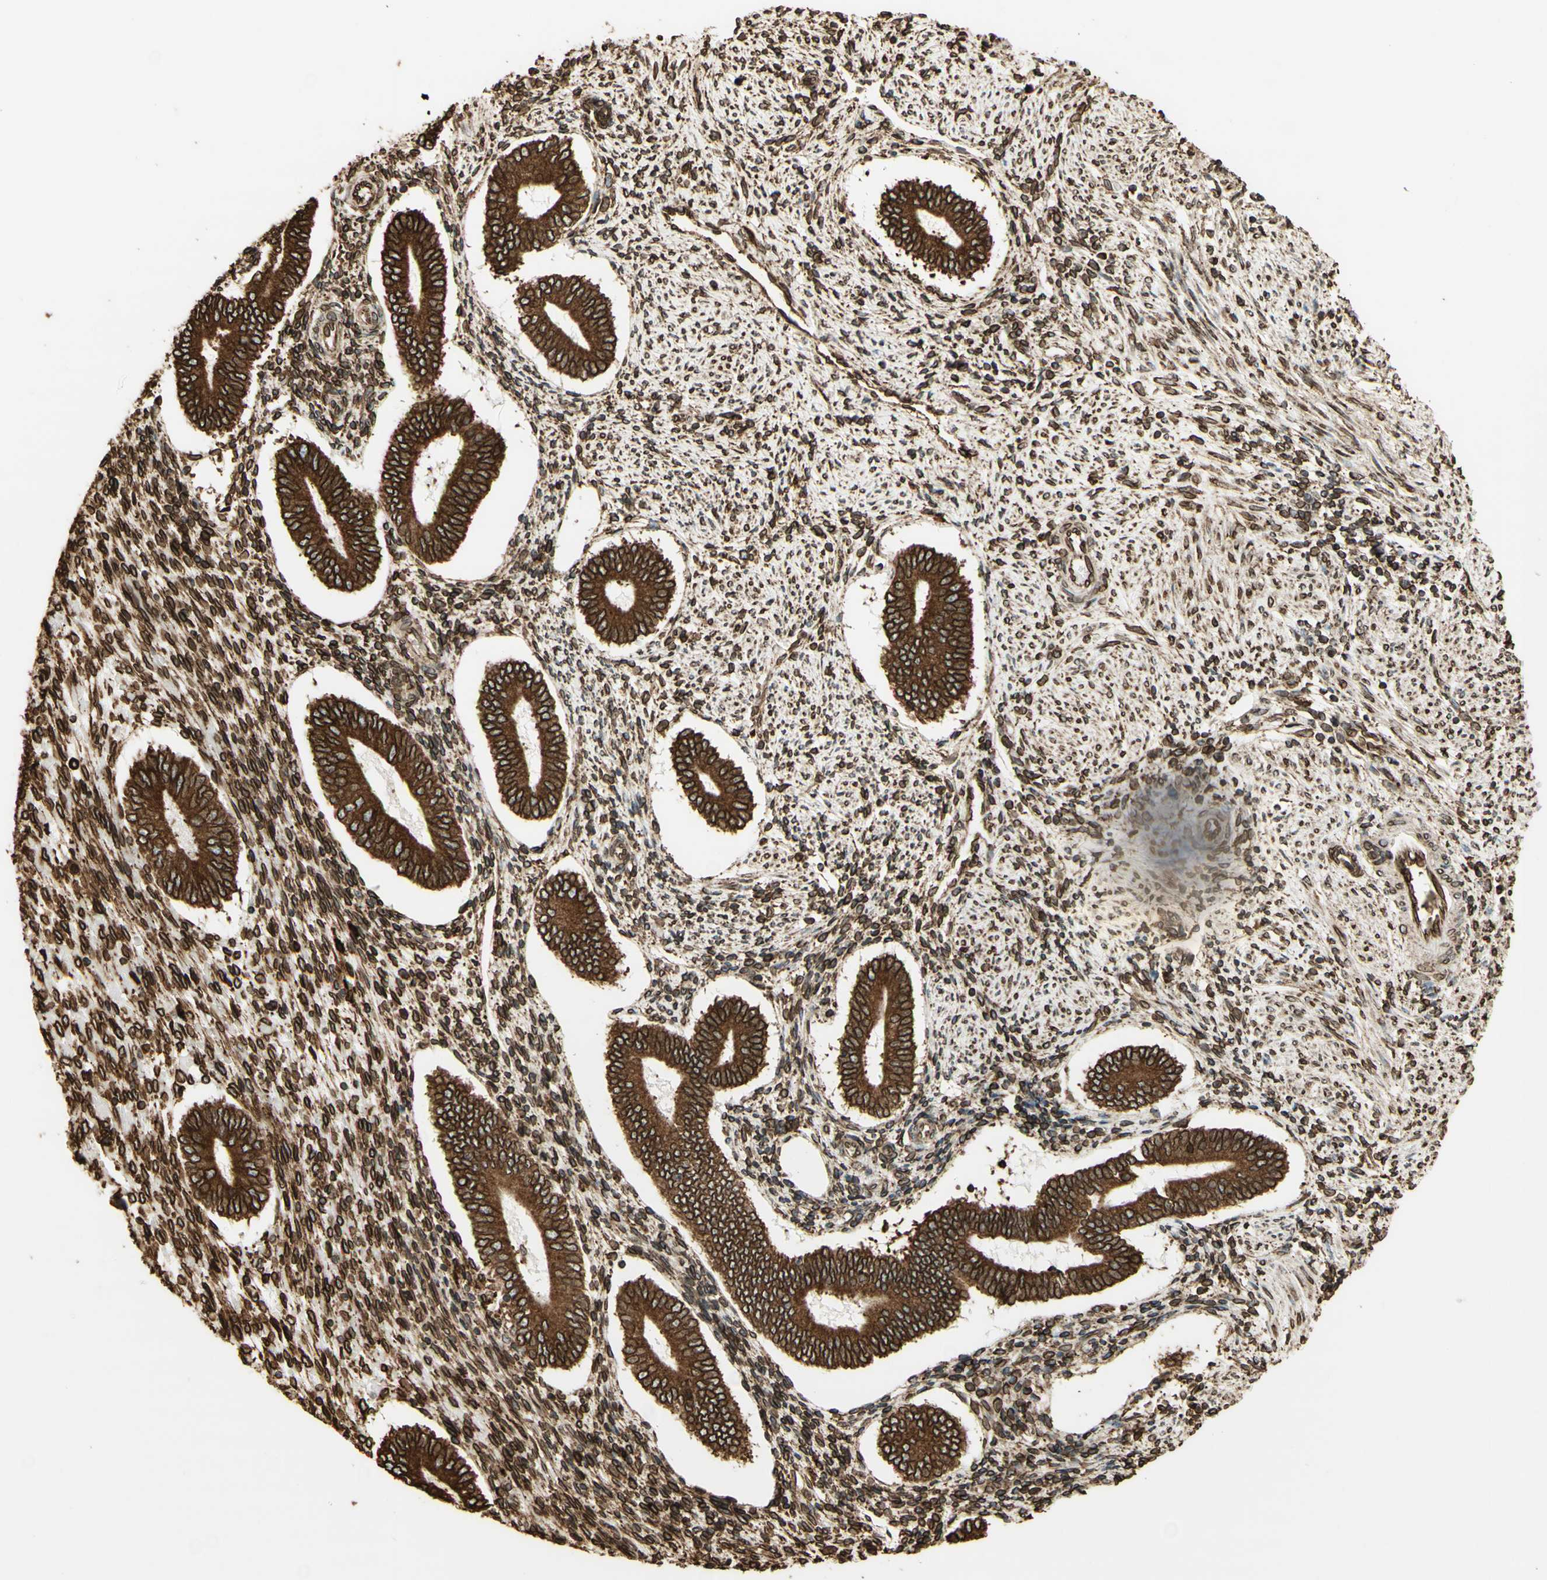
{"staining": {"intensity": "moderate", "quantity": ">75%", "location": "cytoplasmic/membranous"}, "tissue": "endometrium", "cell_type": "Cells in endometrial stroma", "image_type": "normal", "snomed": [{"axis": "morphology", "description": "Normal tissue, NOS"}, {"axis": "topography", "description": "Endometrium"}], "caption": "High-magnification brightfield microscopy of unremarkable endometrium stained with DAB (3,3'-diaminobenzidine) (brown) and counterstained with hematoxylin (blue). cells in endometrial stroma exhibit moderate cytoplasmic/membranous expression is present in approximately>75% of cells.", "gene": "CANX", "patient": {"sex": "female", "age": 42}}